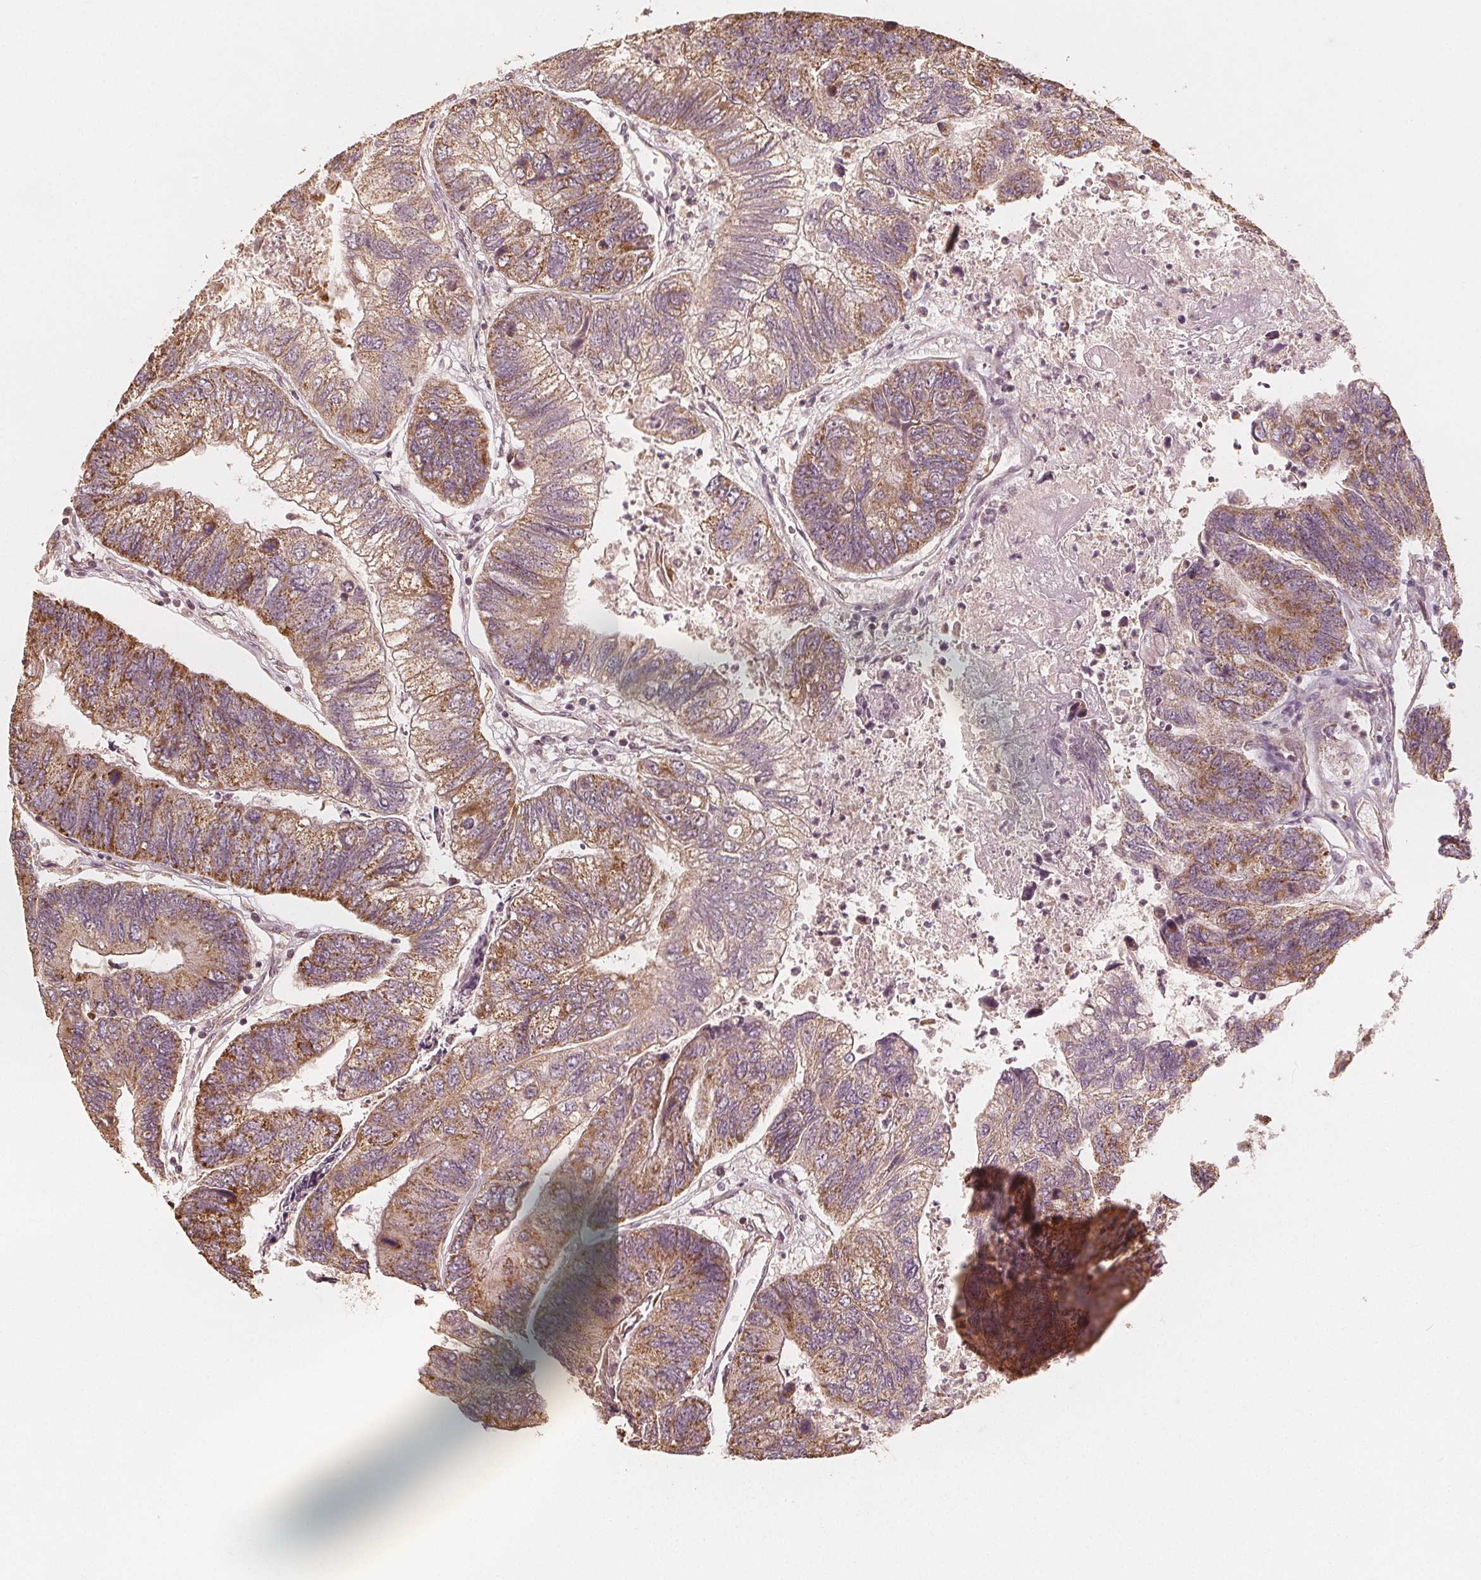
{"staining": {"intensity": "moderate", "quantity": ">75%", "location": "cytoplasmic/membranous"}, "tissue": "colorectal cancer", "cell_type": "Tumor cells", "image_type": "cancer", "snomed": [{"axis": "morphology", "description": "Adenocarcinoma, NOS"}, {"axis": "topography", "description": "Colon"}], "caption": "The photomicrograph exhibits immunohistochemical staining of colorectal cancer (adenocarcinoma). There is moderate cytoplasmic/membranous expression is identified in approximately >75% of tumor cells.", "gene": "PEX26", "patient": {"sex": "female", "age": 67}}